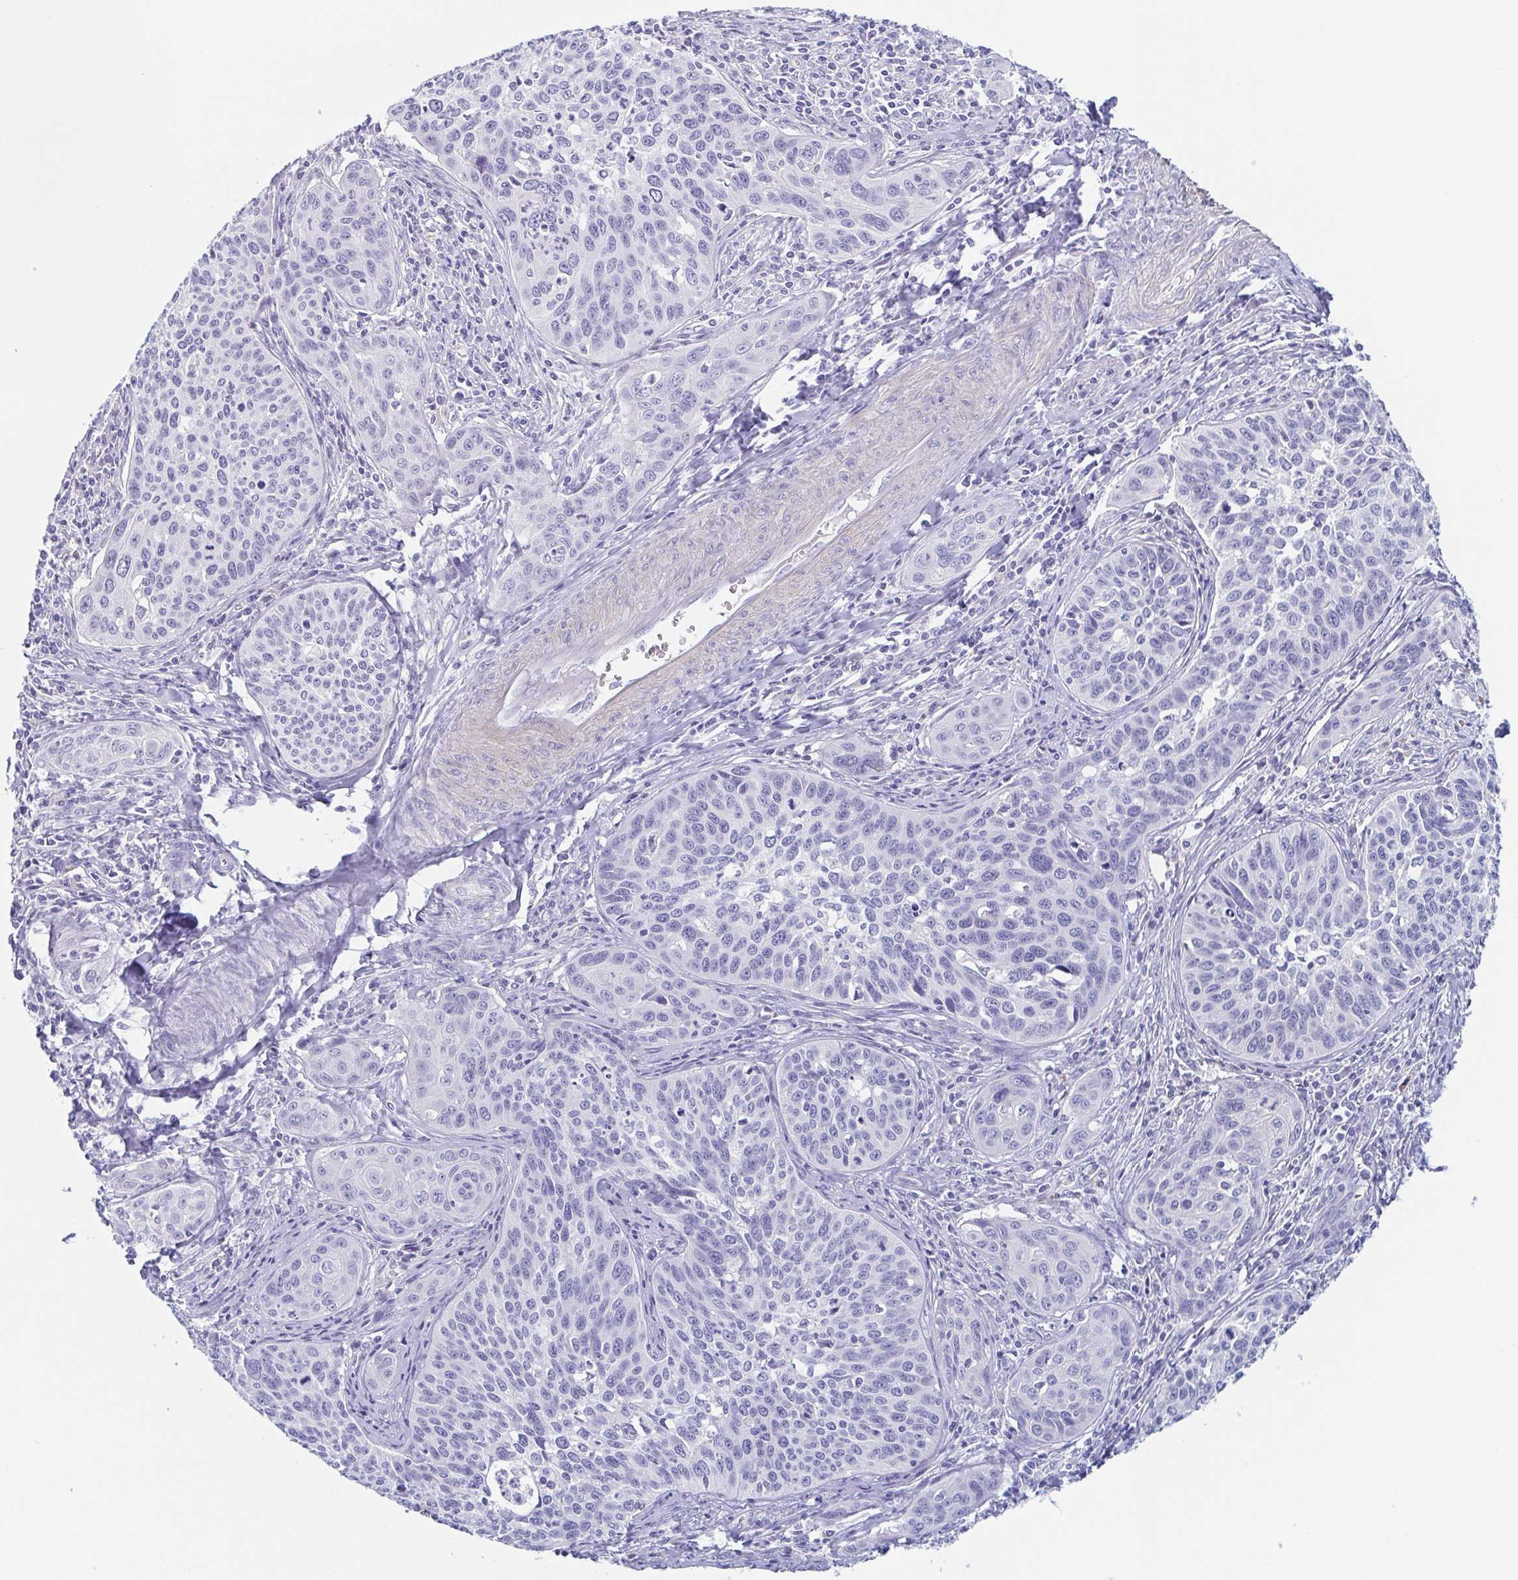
{"staining": {"intensity": "negative", "quantity": "none", "location": "none"}, "tissue": "cervical cancer", "cell_type": "Tumor cells", "image_type": "cancer", "snomed": [{"axis": "morphology", "description": "Squamous cell carcinoma, NOS"}, {"axis": "topography", "description": "Cervix"}], "caption": "This micrograph is of cervical squamous cell carcinoma stained with immunohistochemistry (IHC) to label a protein in brown with the nuclei are counter-stained blue. There is no staining in tumor cells.", "gene": "TAGLN3", "patient": {"sex": "female", "age": 31}}